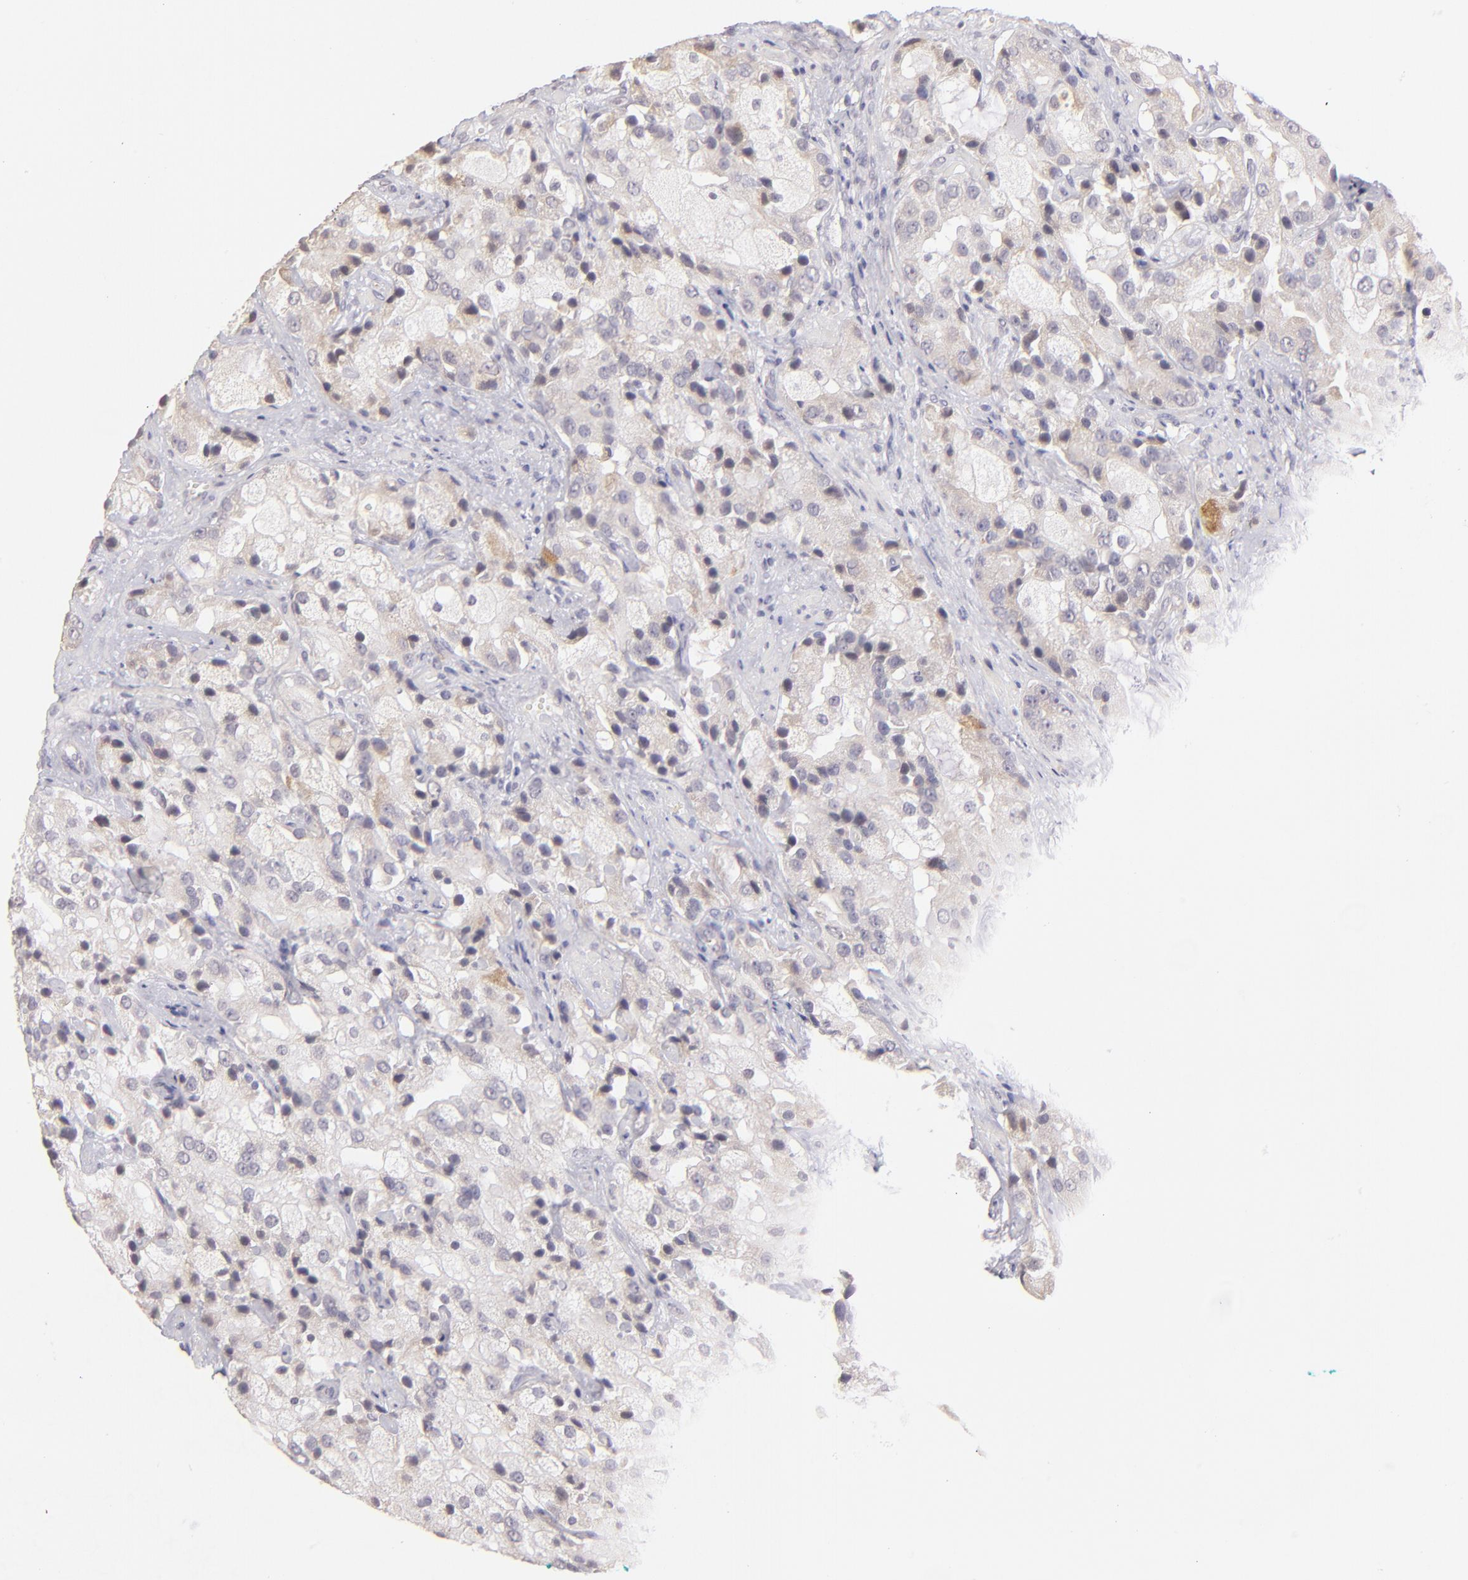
{"staining": {"intensity": "weak", "quantity": "<25%", "location": "cytoplasmic/membranous"}, "tissue": "prostate cancer", "cell_type": "Tumor cells", "image_type": "cancer", "snomed": [{"axis": "morphology", "description": "Adenocarcinoma, High grade"}, {"axis": "topography", "description": "Prostate"}], "caption": "DAB immunohistochemical staining of prostate cancer (adenocarcinoma (high-grade)) demonstrates no significant staining in tumor cells.", "gene": "THBD", "patient": {"sex": "male", "age": 70}}